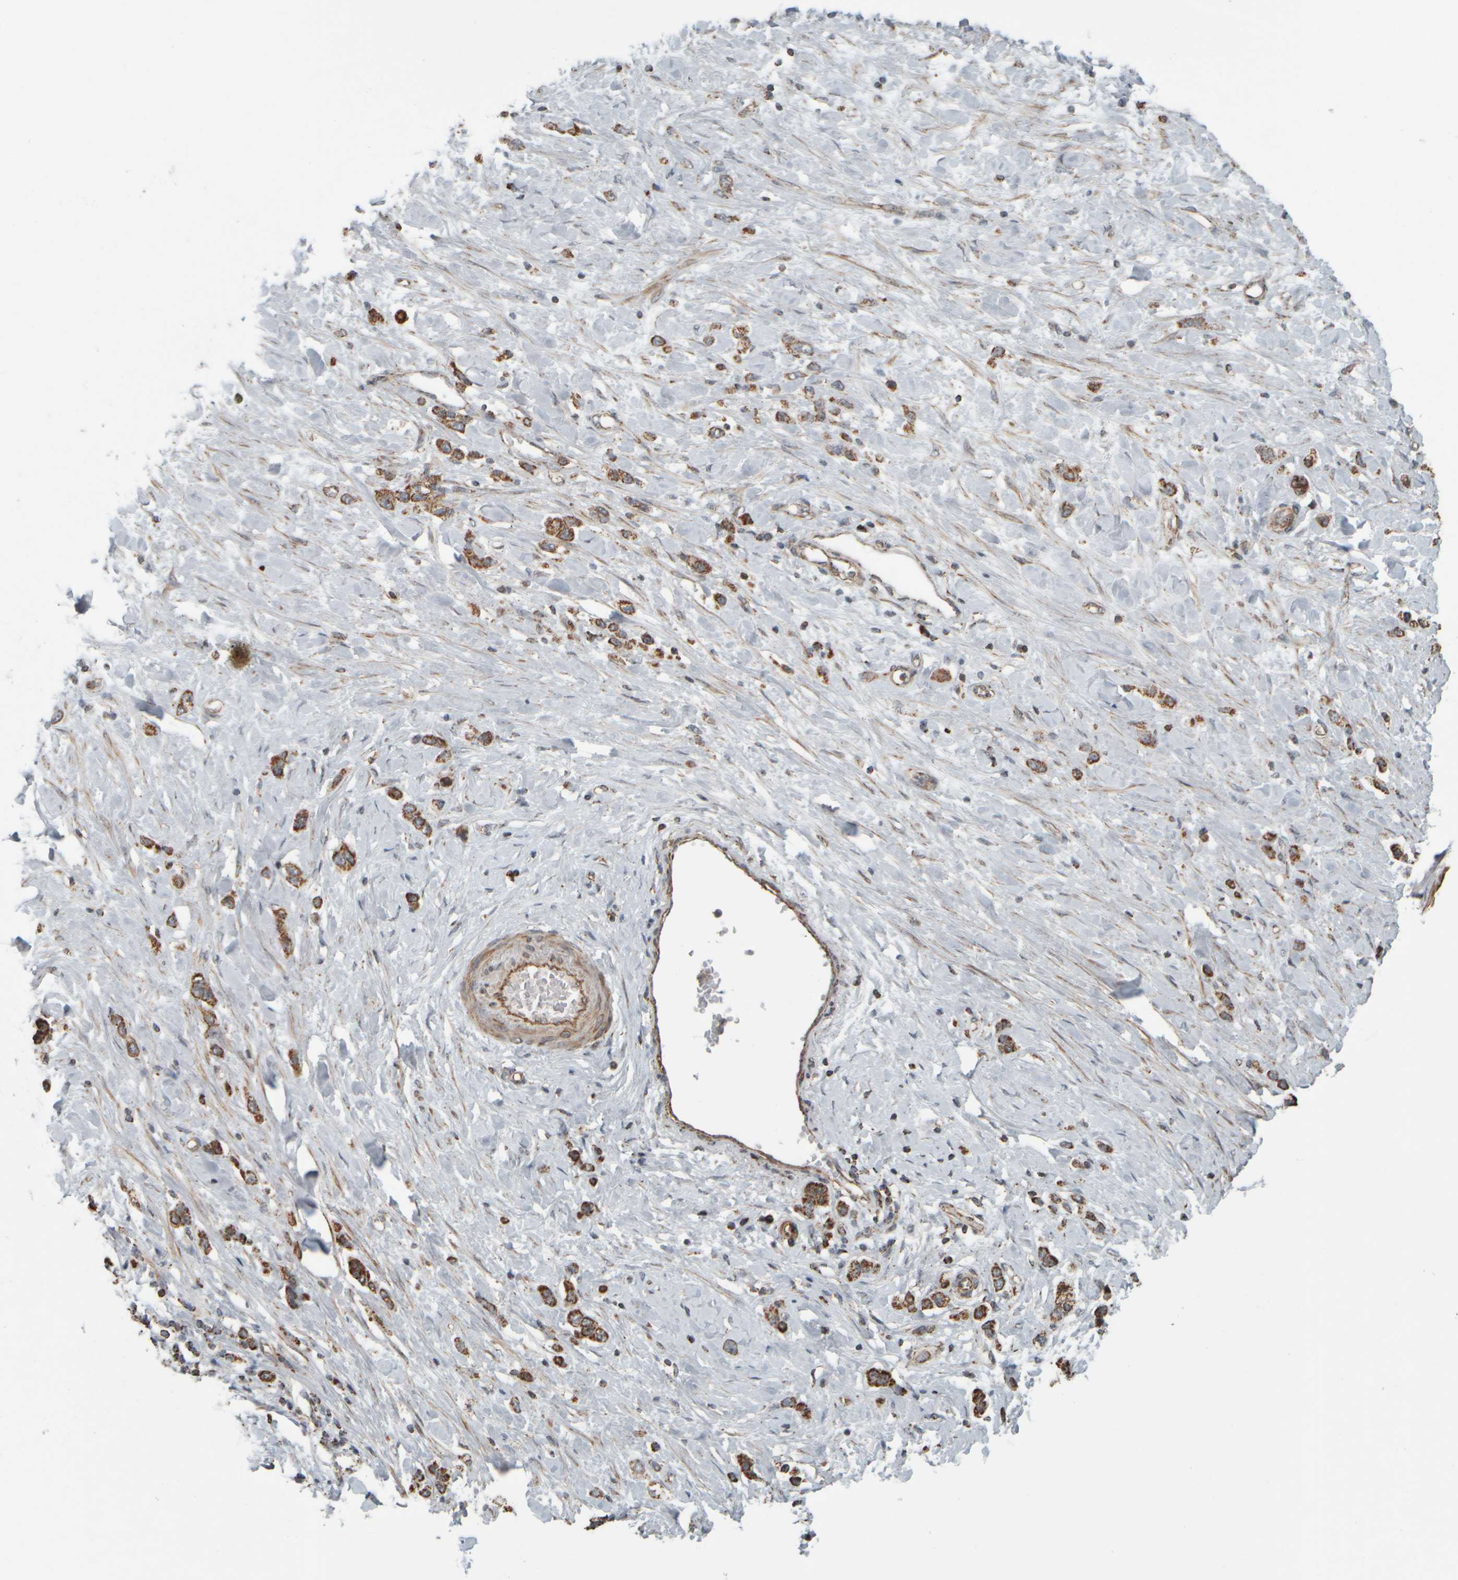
{"staining": {"intensity": "strong", "quantity": ">75%", "location": "cytoplasmic/membranous"}, "tissue": "stomach cancer", "cell_type": "Tumor cells", "image_type": "cancer", "snomed": [{"axis": "morphology", "description": "Adenocarcinoma, NOS"}, {"axis": "topography", "description": "Stomach"}], "caption": "Stomach cancer (adenocarcinoma) stained for a protein exhibits strong cytoplasmic/membranous positivity in tumor cells. The protein is shown in brown color, while the nuclei are stained blue.", "gene": "APBB2", "patient": {"sex": "female", "age": 65}}